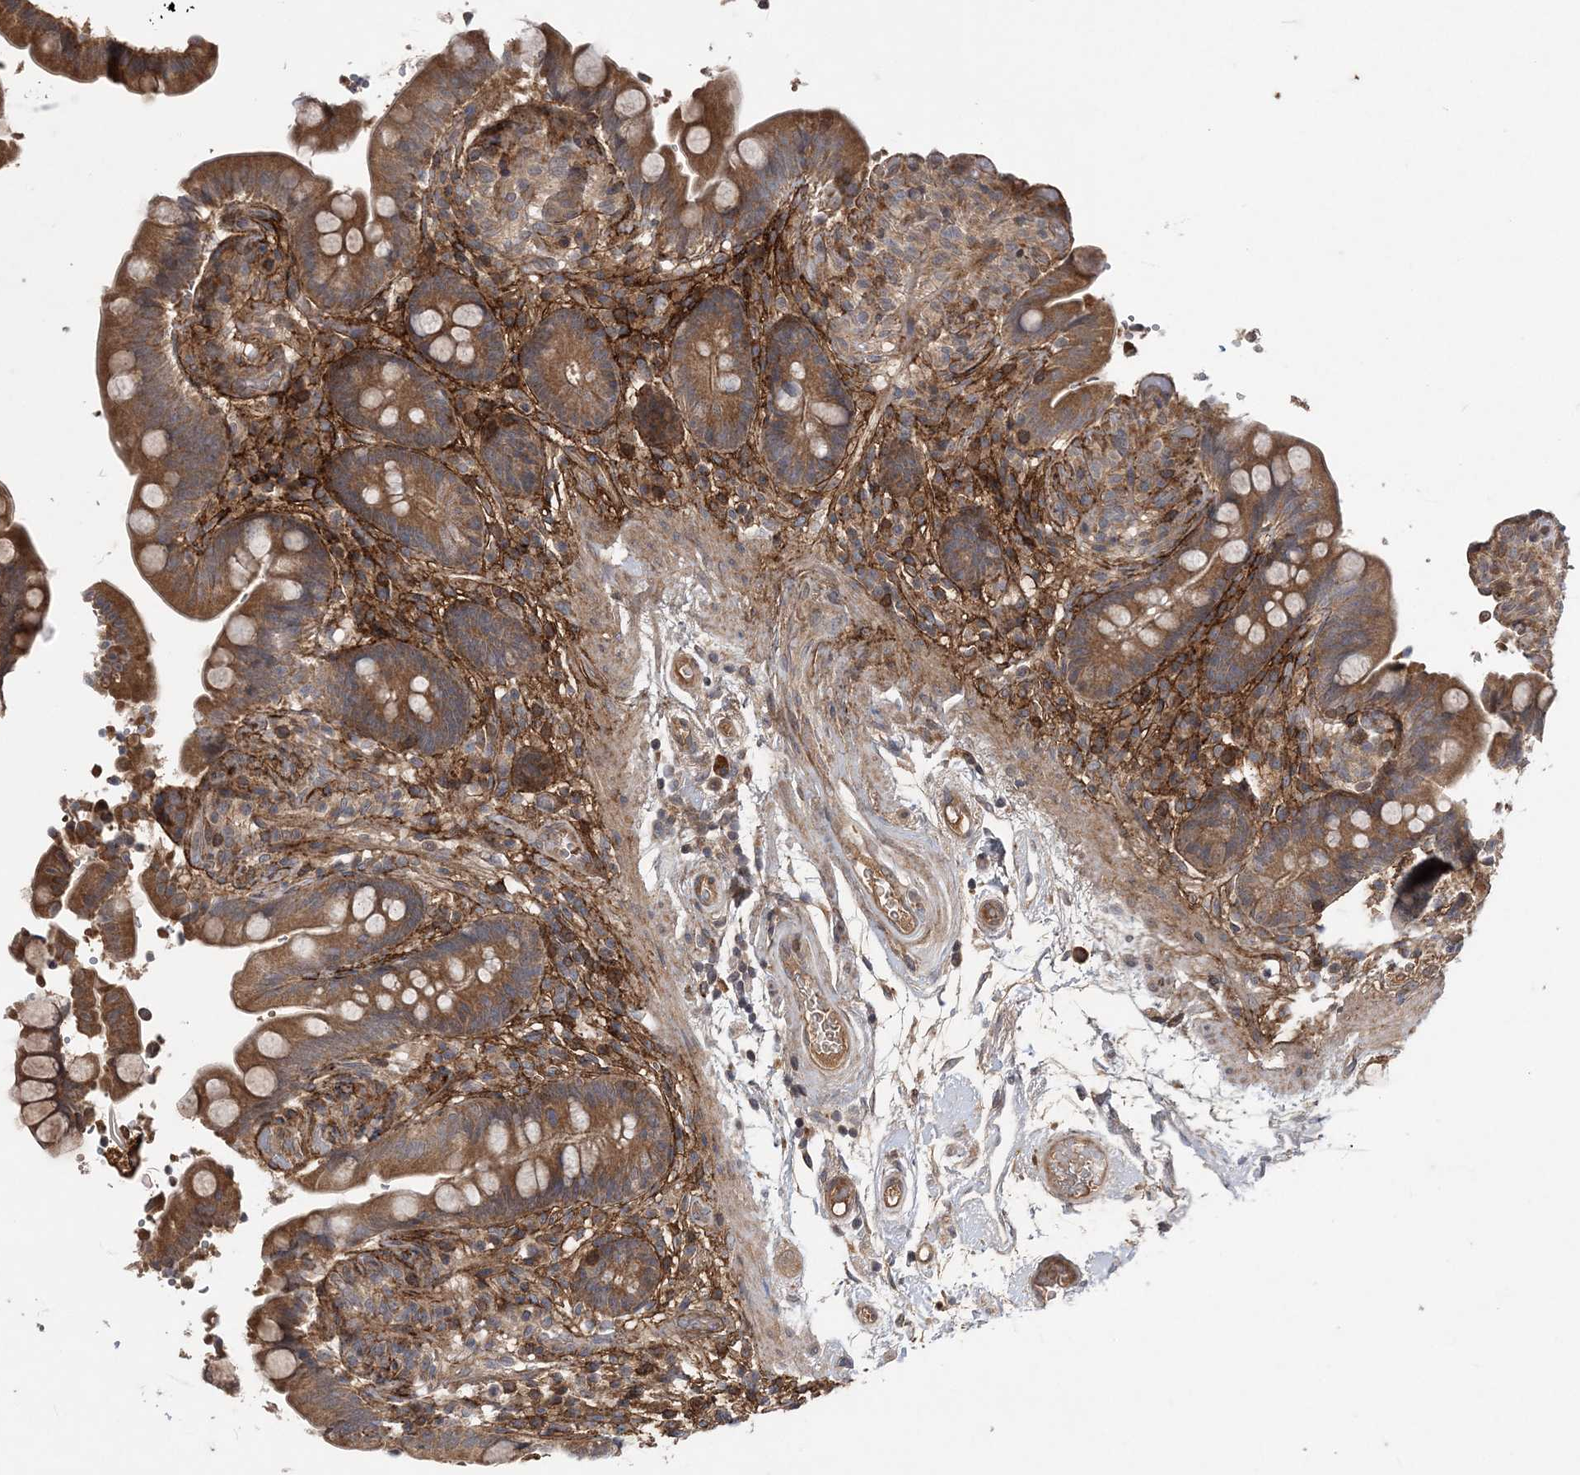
{"staining": {"intensity": "moderate", "quantity": ">75%", "location": "cytoplasmic/membranous"}, "tissue": "colon", "cell_type": "Endothelial cells", "image_type": "normal", "snomed": [{"axis": "morphology", "description": "Normal tissue, NOS"}, {"axis": "topography", "description": "Smooth muscle"}, {"axis": "topography", "description": "Colon"}], "caption": "Protein staining of unremarkable colon exhibits moderate cytoplasmic/membranous positivity in about >75% of endothelial cells.", "gene": "HMGCS1", "patient": {"sex": "male", "age": 73}}